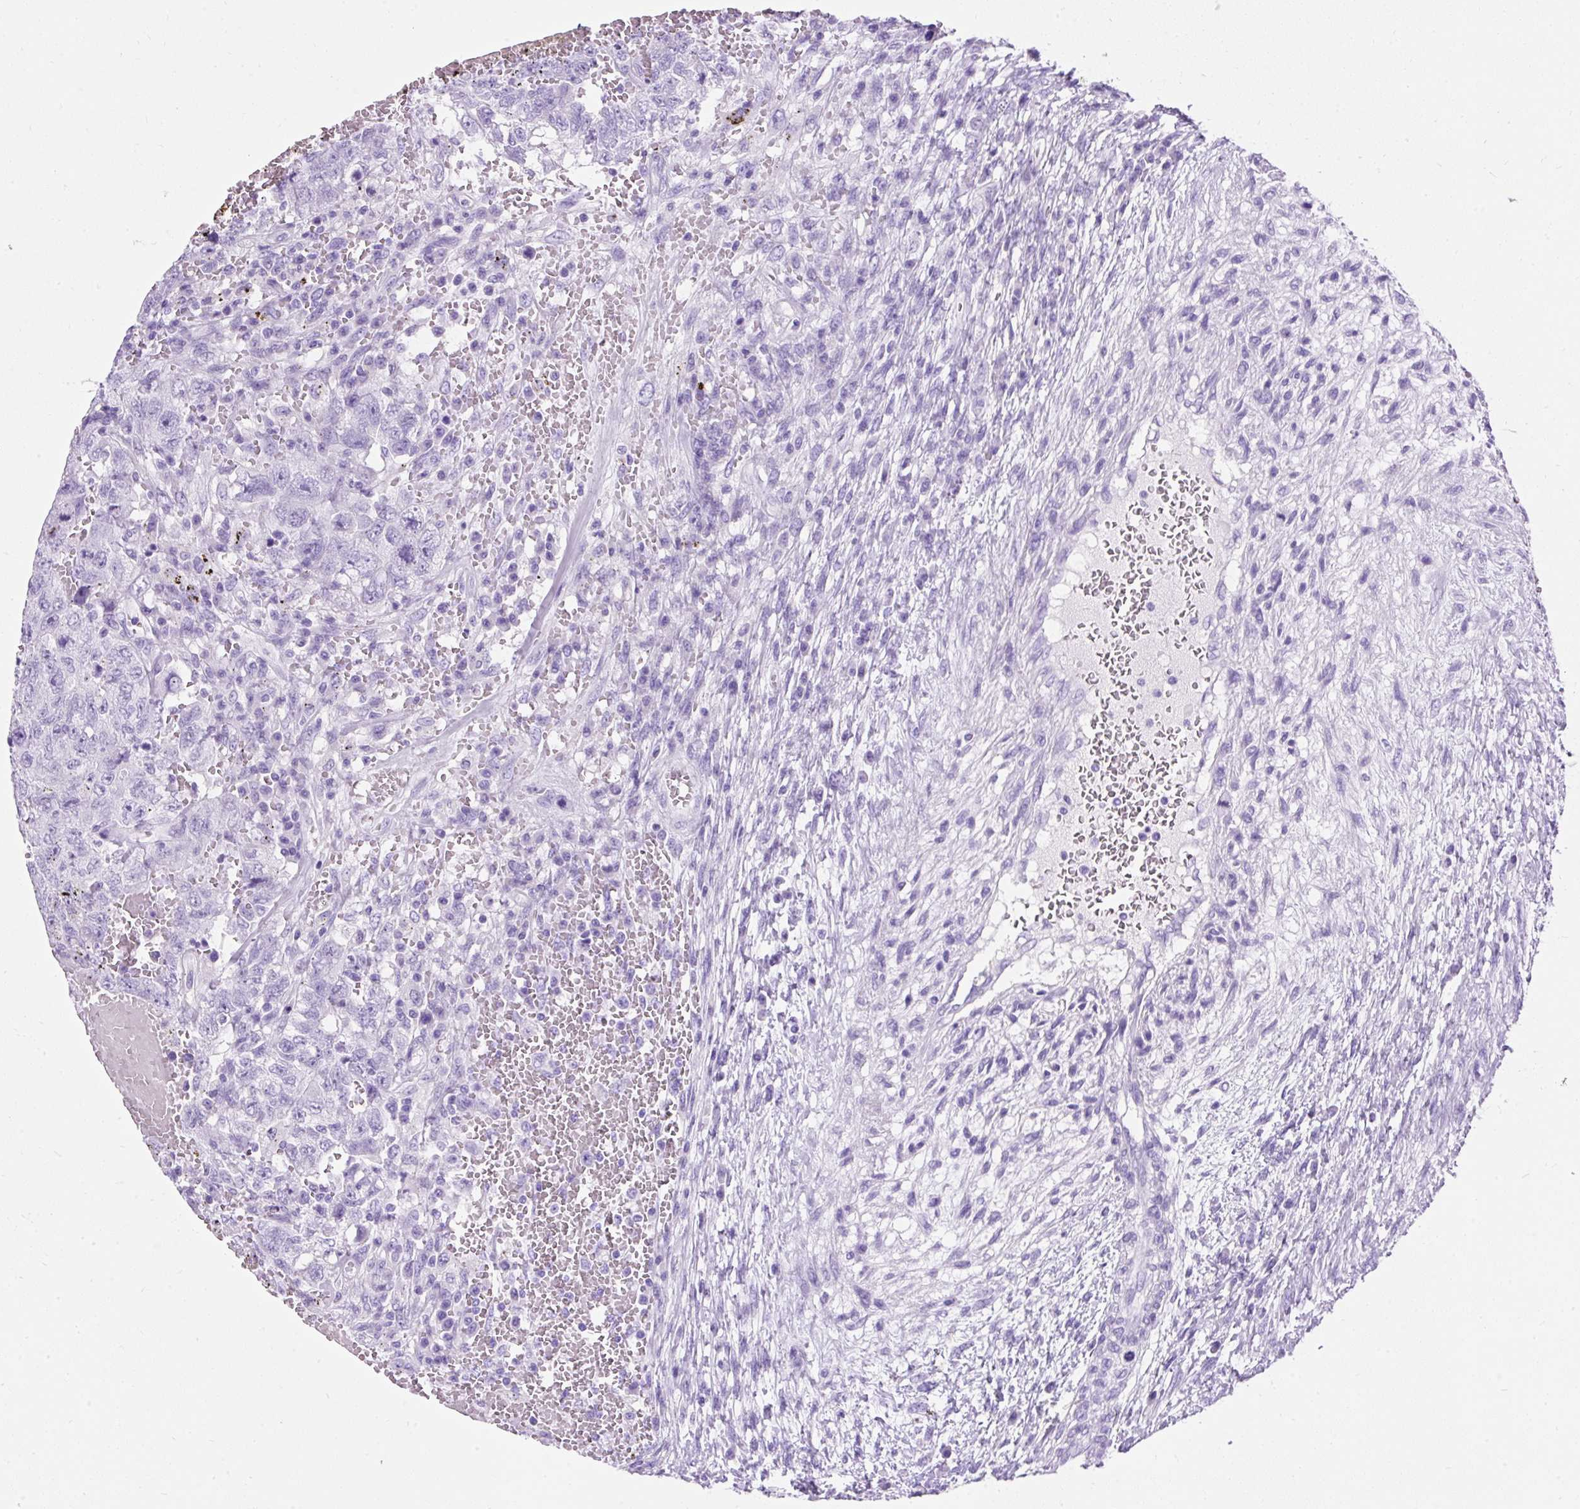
{"staining": {"intensity": "negative", "quantity": "none", "location": "none"}, "tissue": "testis cancer", "cell_type": "Tumor cells", "image_type": "cancer", "snomed": [{"axis": "morphology", "description": "Carcinoma, Embryonal, NOS"}, {"axis": "topography", "description": "Testis"}], "caption": "DAB immunohistochemical staining of human testis cancer (embryonal carcinoma) shows no significant positivity in tumor cells.", "gene": "PVALB", "patient": {"sex": "male", "age": 26}}